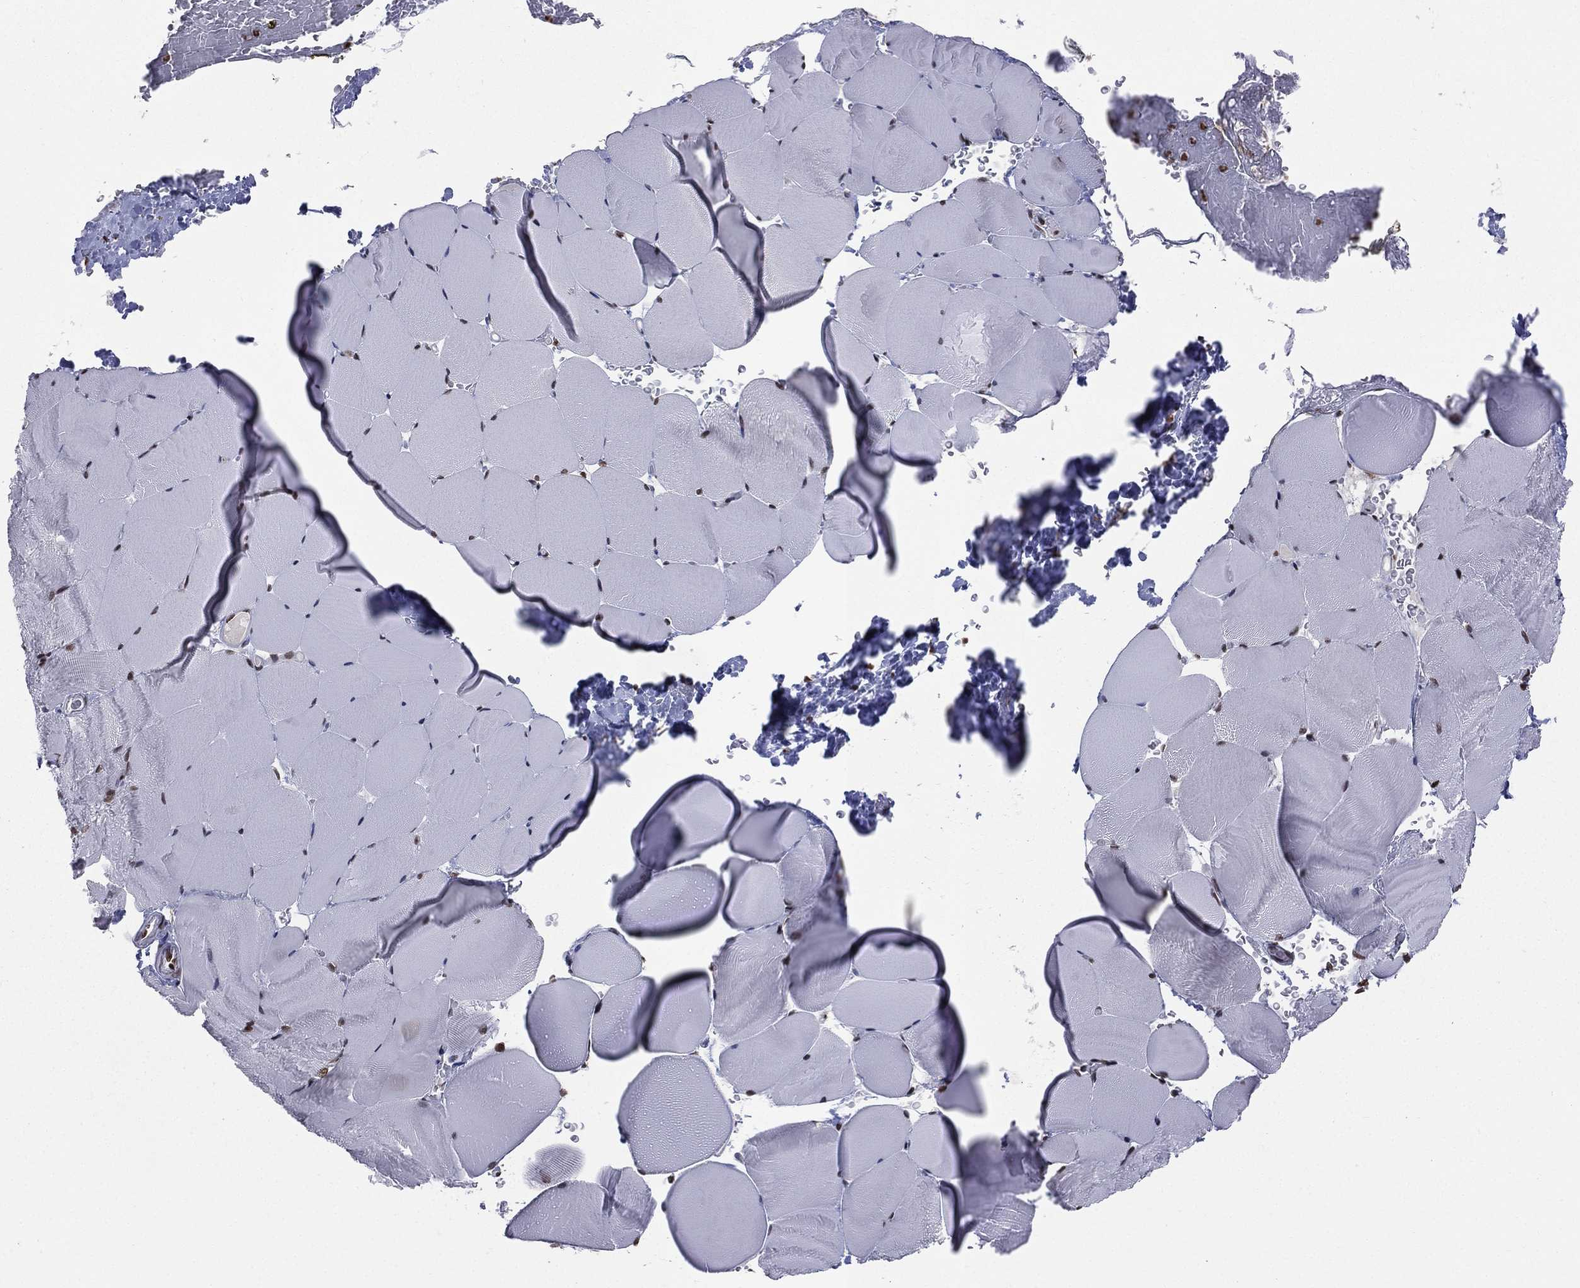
{"staining": {"intensity": "moderate", "quantity": ">75%", "location": "nuclear"}, "tissue": "skeletal muscle", "cell_type": "Myocytes", "image_type": "normal", "snomed": [{"axis": "morphology", "description": "Normal tissue, NOS"}, {"axis": "topography", "description": "Skeletal muscle"}], "caption": "Protein staining of unremarkable skeletal muscle demonstrates moderate nuclear staining in approximately >75% of myocytes. (Brightfield microscopy of DAB IHC at high magnification).", "gene": "RFX7", "patient": {"sex": "female", "age": 37}}